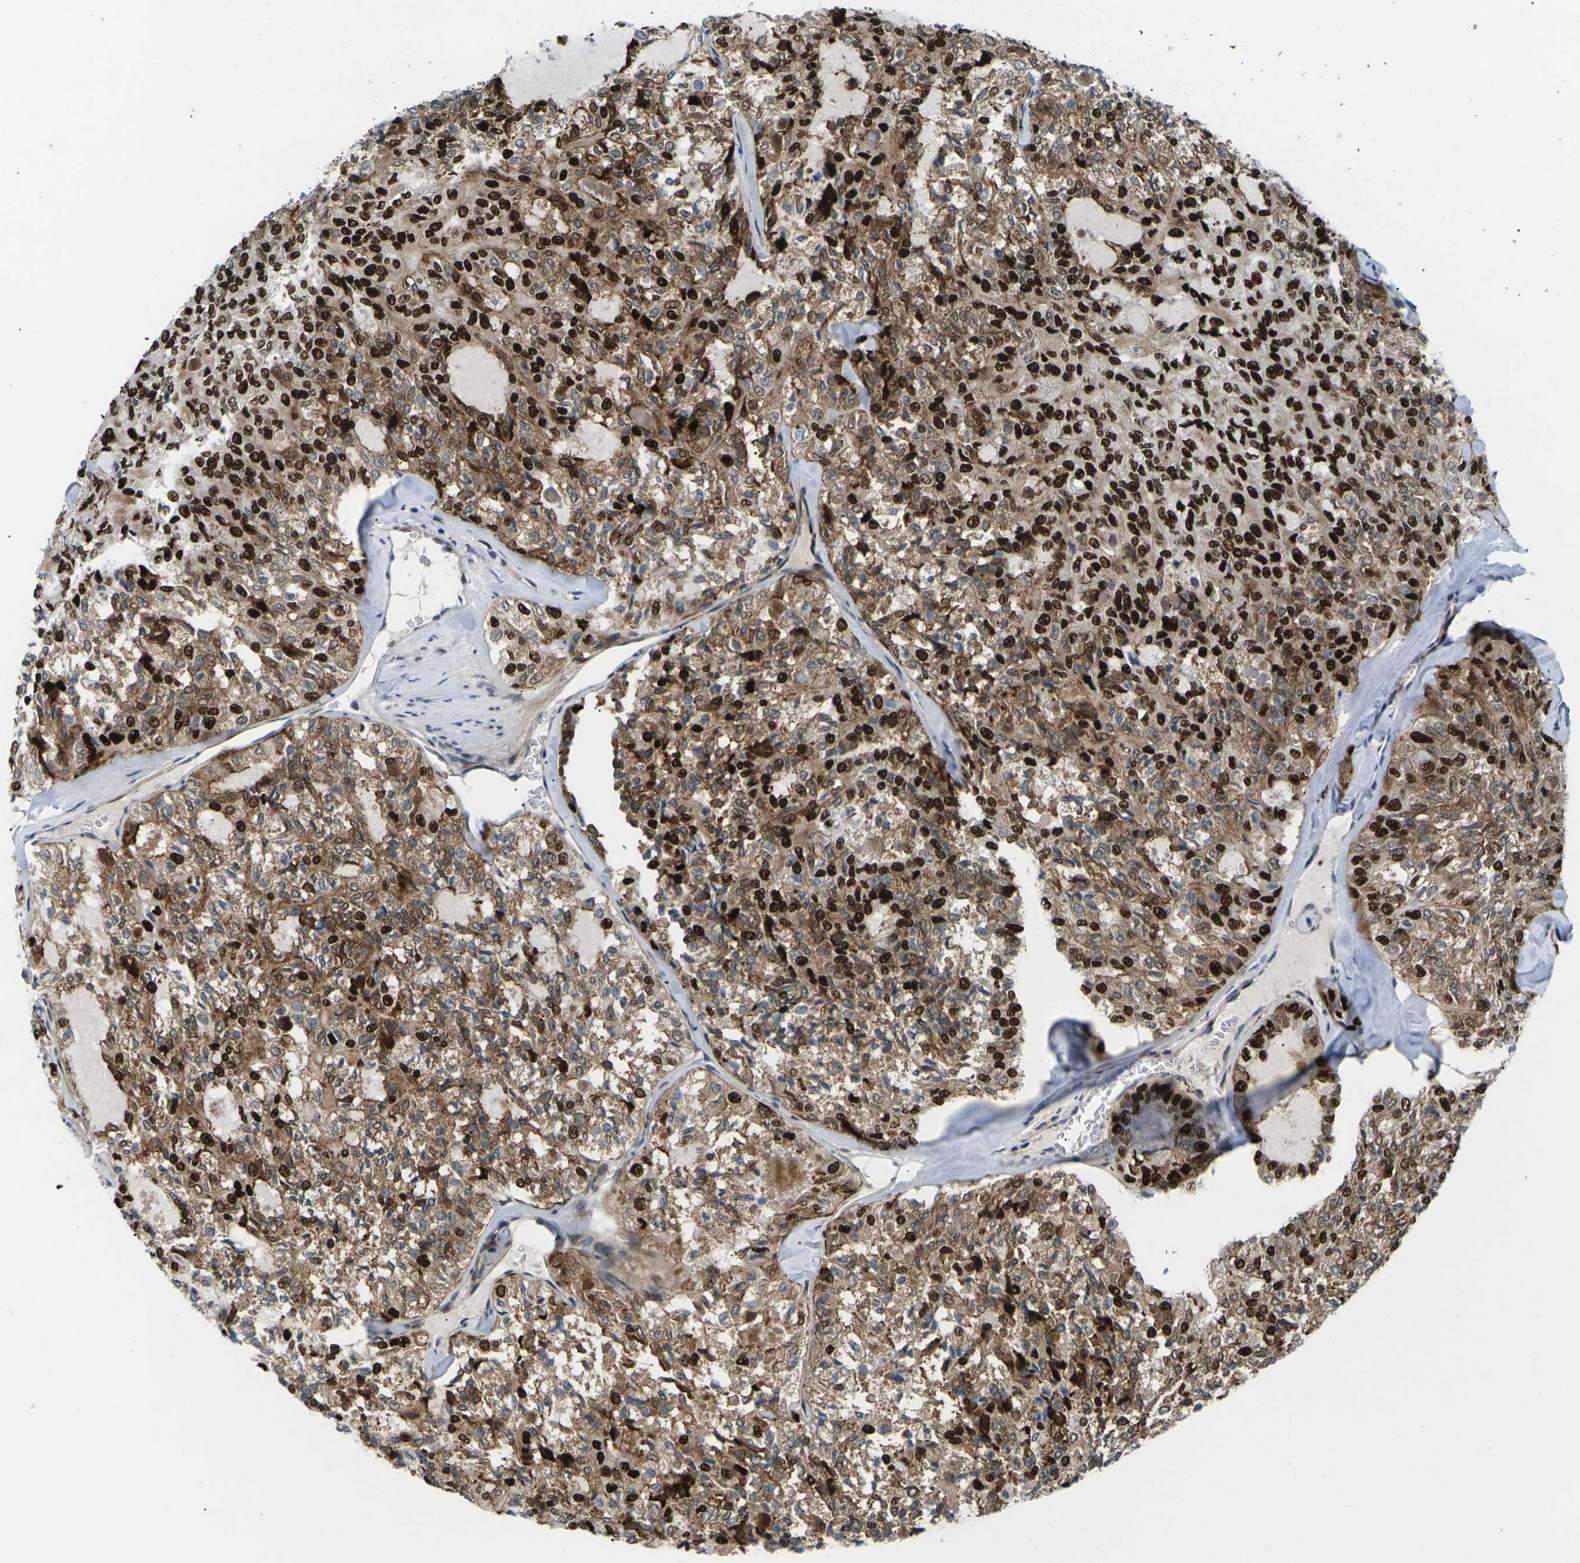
{"staining": {"intensity": "strong", "quantity": ">75%", "location": "cytoplasmic/membranous,nuclear"}, "tissue": "thyroid cancer", "cell_type": "Tumor cells", "image_type": "cancer", "snomed": [{"axis": "morphology", "description": "Follicular adenoma carcinoma, NOS"}, {"axis": "topography", "description": "Thyroid gland"}], "caption": "Strong cytoplasmic/membranous and nuclear protein expression is seen in about >75% of tumor cells in follicular adenoma carcinoma (thyroid).", "gene": "RPS6KA3", "patient": {"sex": "male", "age": 75}}